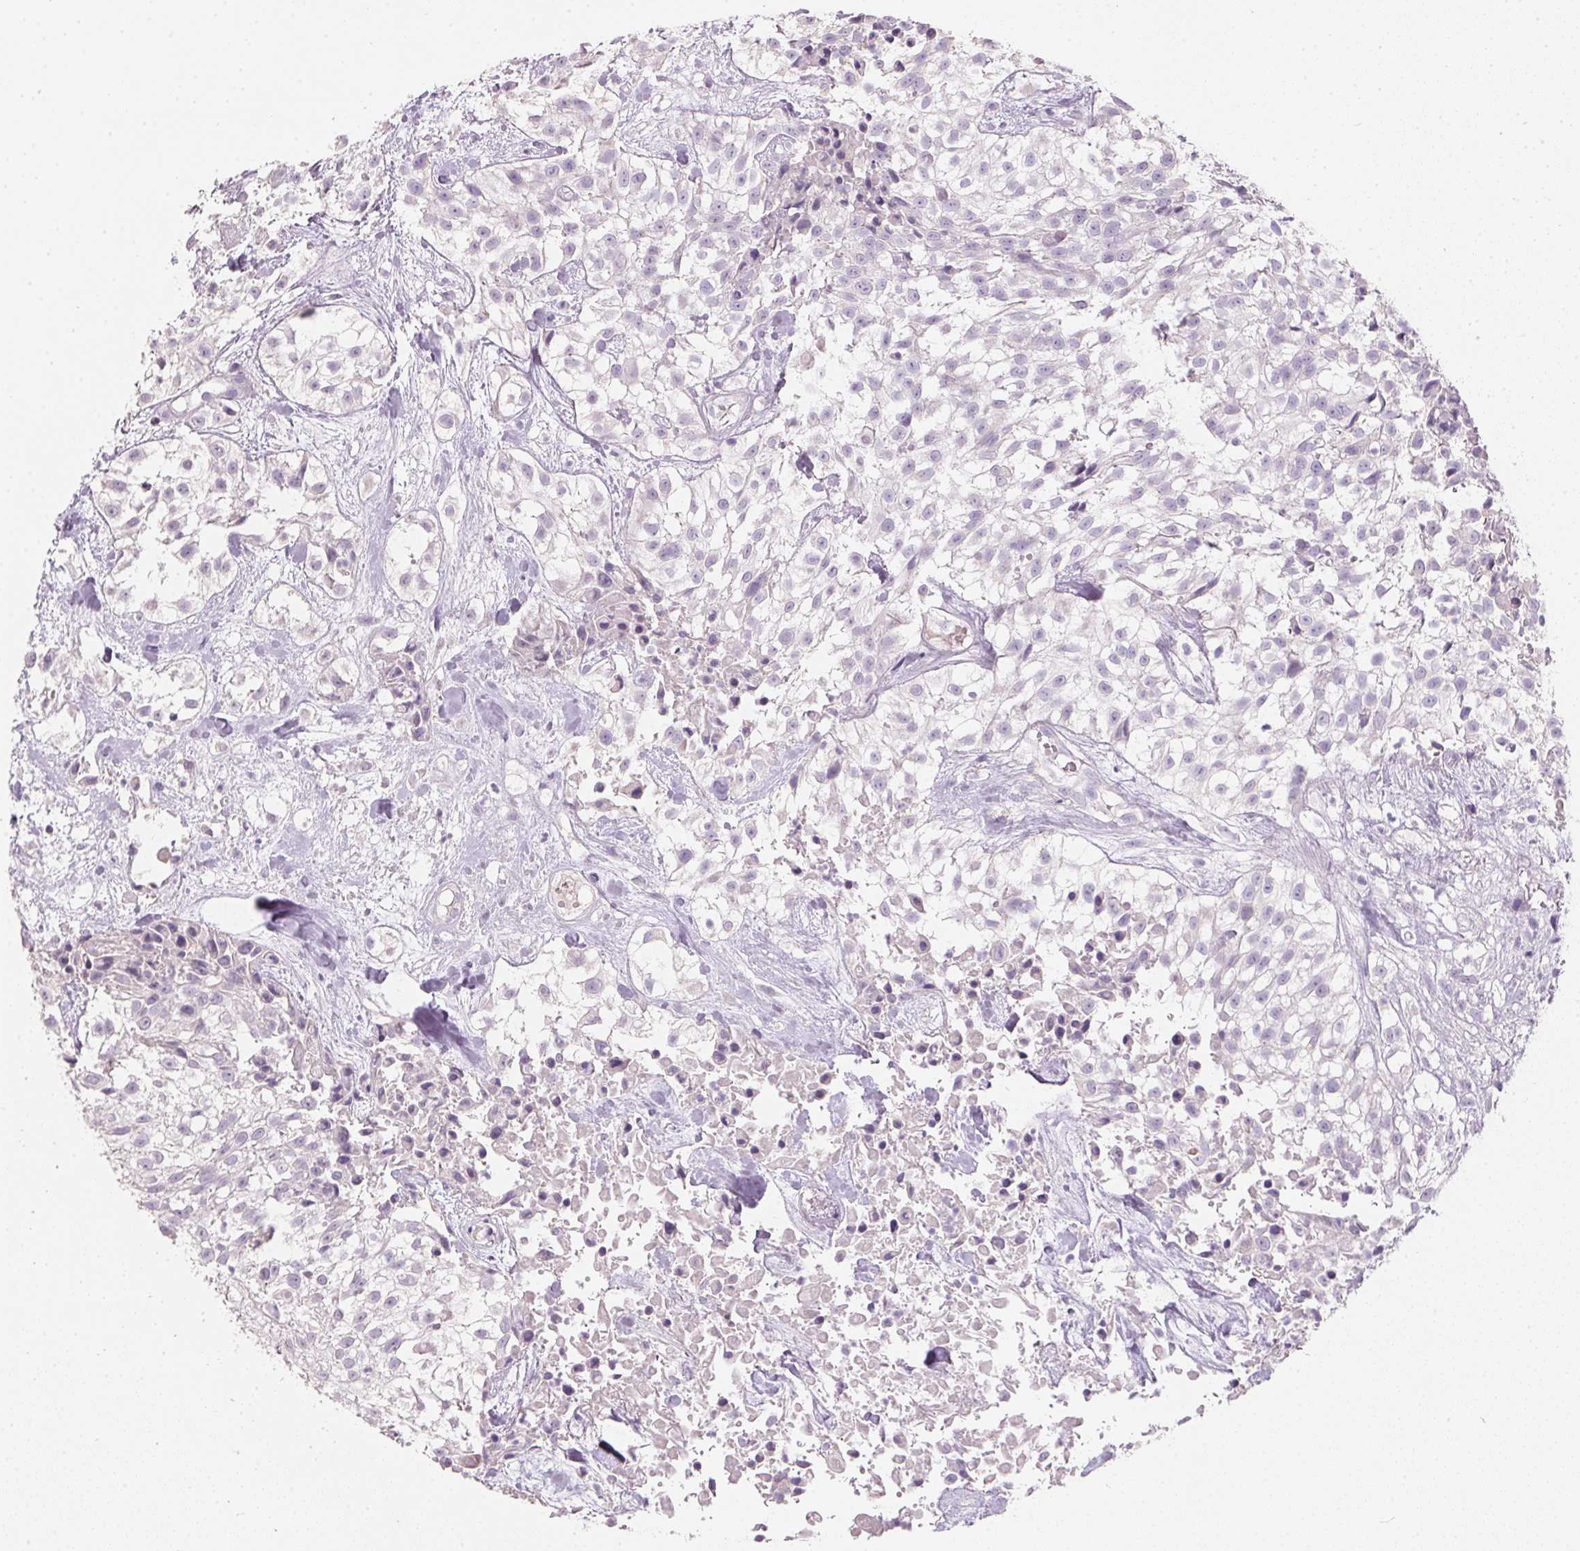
{"staining": {"intensity": "negative", "quantity": "none", "location": "none"}, "tissue": "urothelial cancer", "cell_type": "Tumor cells", "image_type": "cancer", "snomed": [{"axis": "morphology", "description": "Urothelial carcinoma, High grade"}, {"axis": "topography", "description": "Urinary bladder"}], "caption": "Human urothelial cancer stained for a protein using immunohistochemistry (IHC) reveals no expression in tumor cells.", "gene": "HSD17B1", "patient": {"sex": "male", "age": 56}}